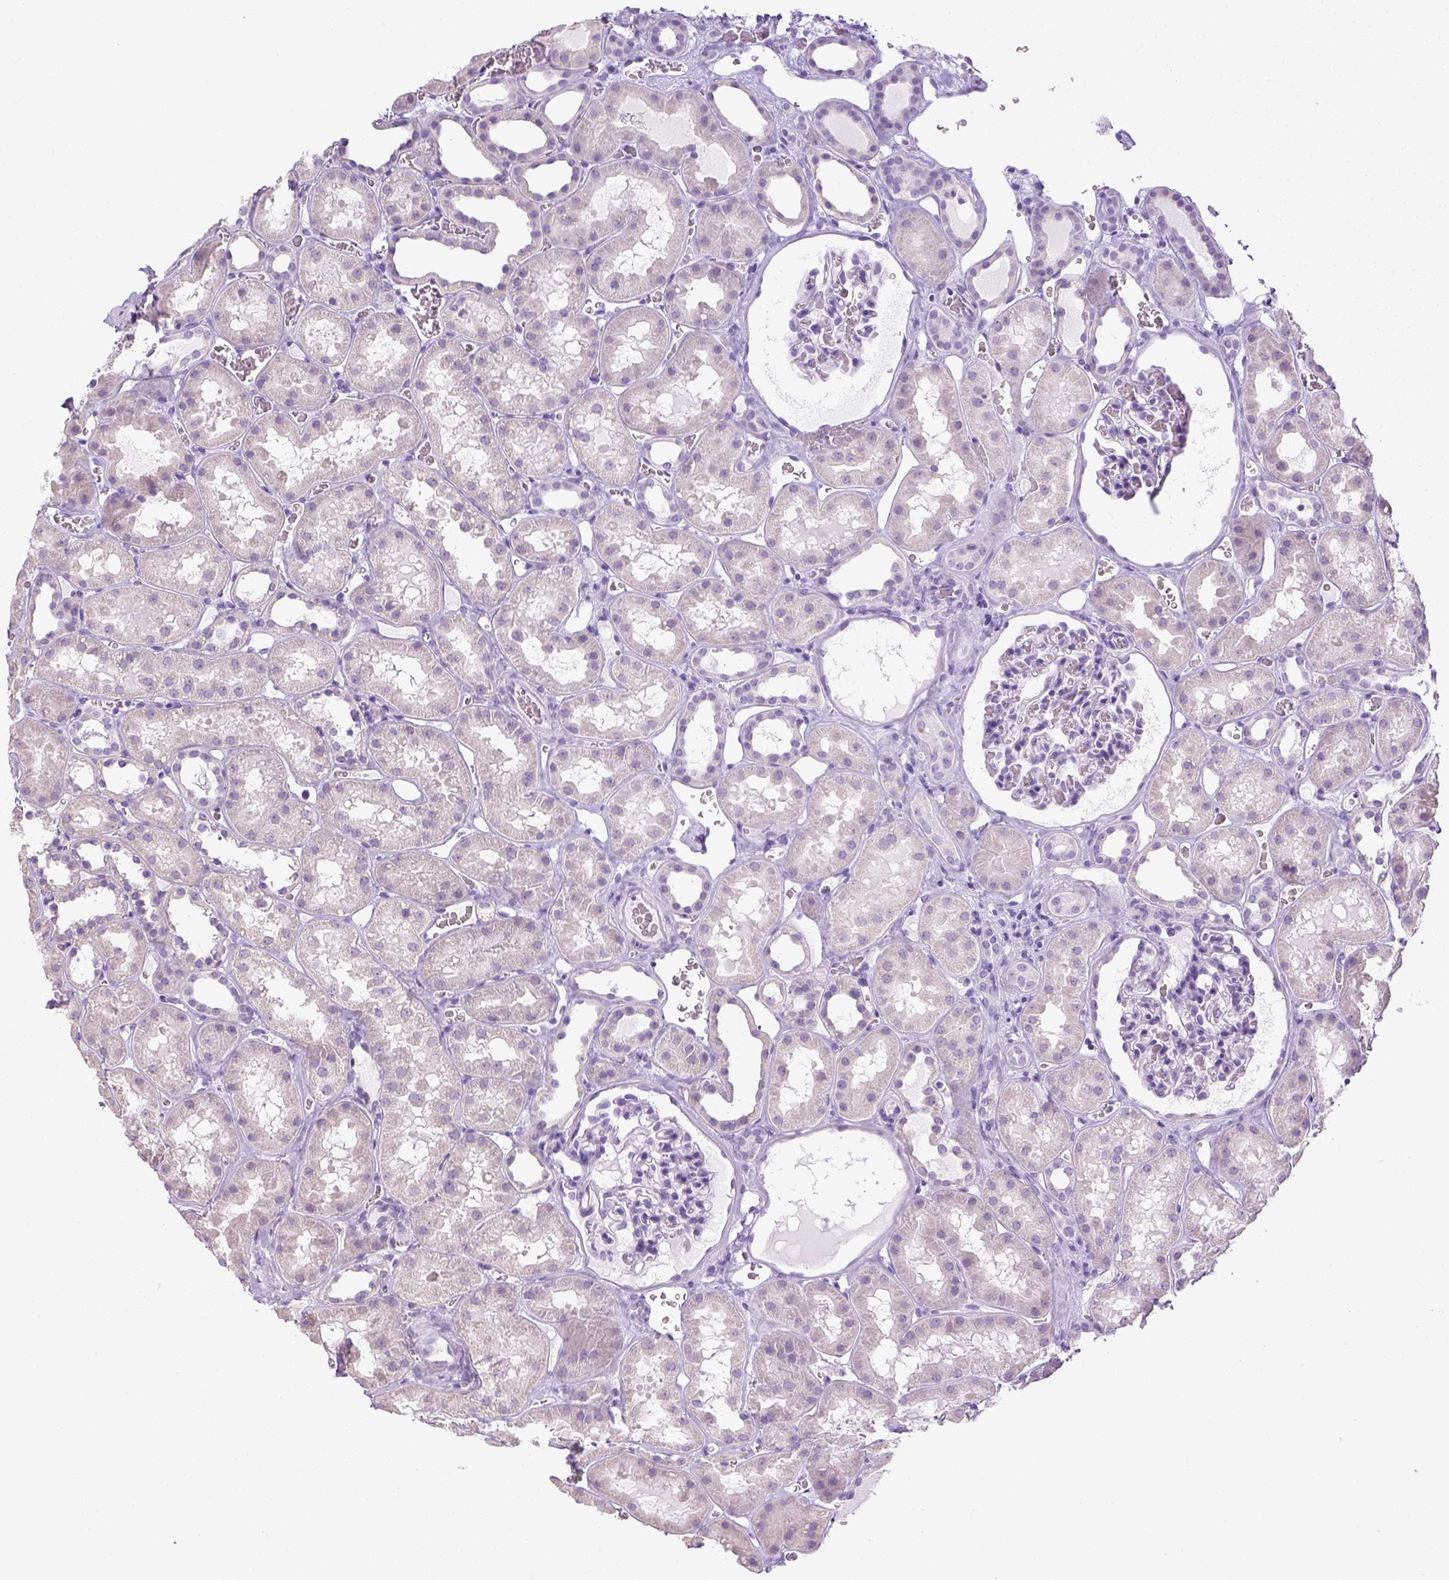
{"staining": {"intensity": "negative", "quantity": "none", "location": "none"}, "tissue": "kidney", "cell_type": "Cells in glomeruli", "image_type": "normal", "snomed": [{"axis": "morphology", "description": "Normal tissue, NOS"}, {"axis": "topography", "description": "Kidney"}], "caption": "Kidney was stained to show a protein in brown. There is no significant staining in cells in glomeruli.", "gene": "LGSN", "patient": {"sex": "female", "age": 41}}